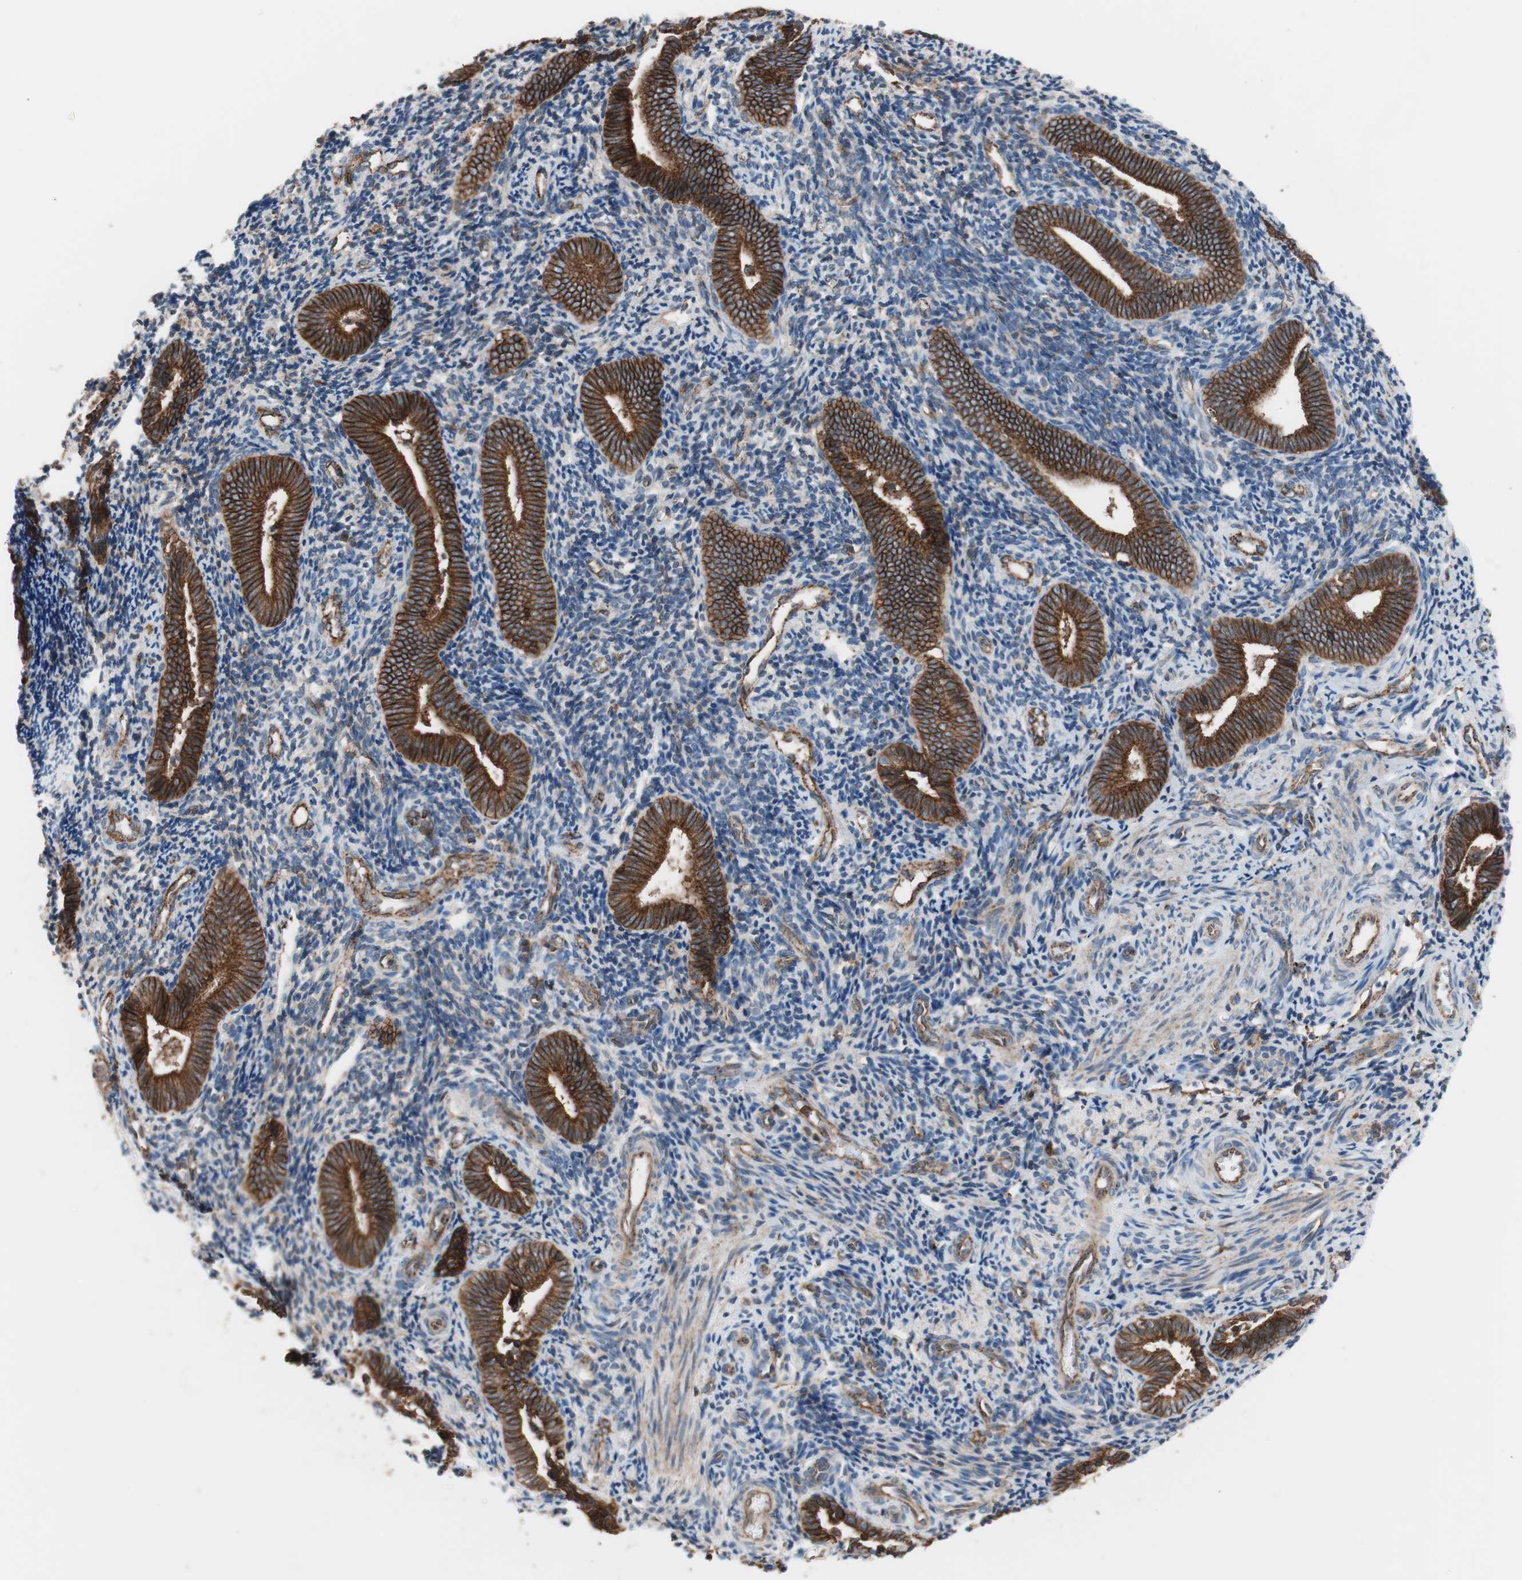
{"staining": {"intensity": "weak", "quantity": "<25%", "location": "cytoplasmic/membranous"}, "tissue": "endometrium", "cell_type": "Cells in endometrial stroma", "image_type": "normal", "snomed": [{"axis": "morphology", "description": "Normal tissue, NOS"}, {"axis": "topography", "description": "Uterus"}, {"axis": "topography", "description": "Endometrium"}], "caption": "Protein analysis of benign endometrium displays no significant expression in cells in endometrial stroma.", "gene": "FLOT2", "patient": {"sex": "female", "age": 33}}